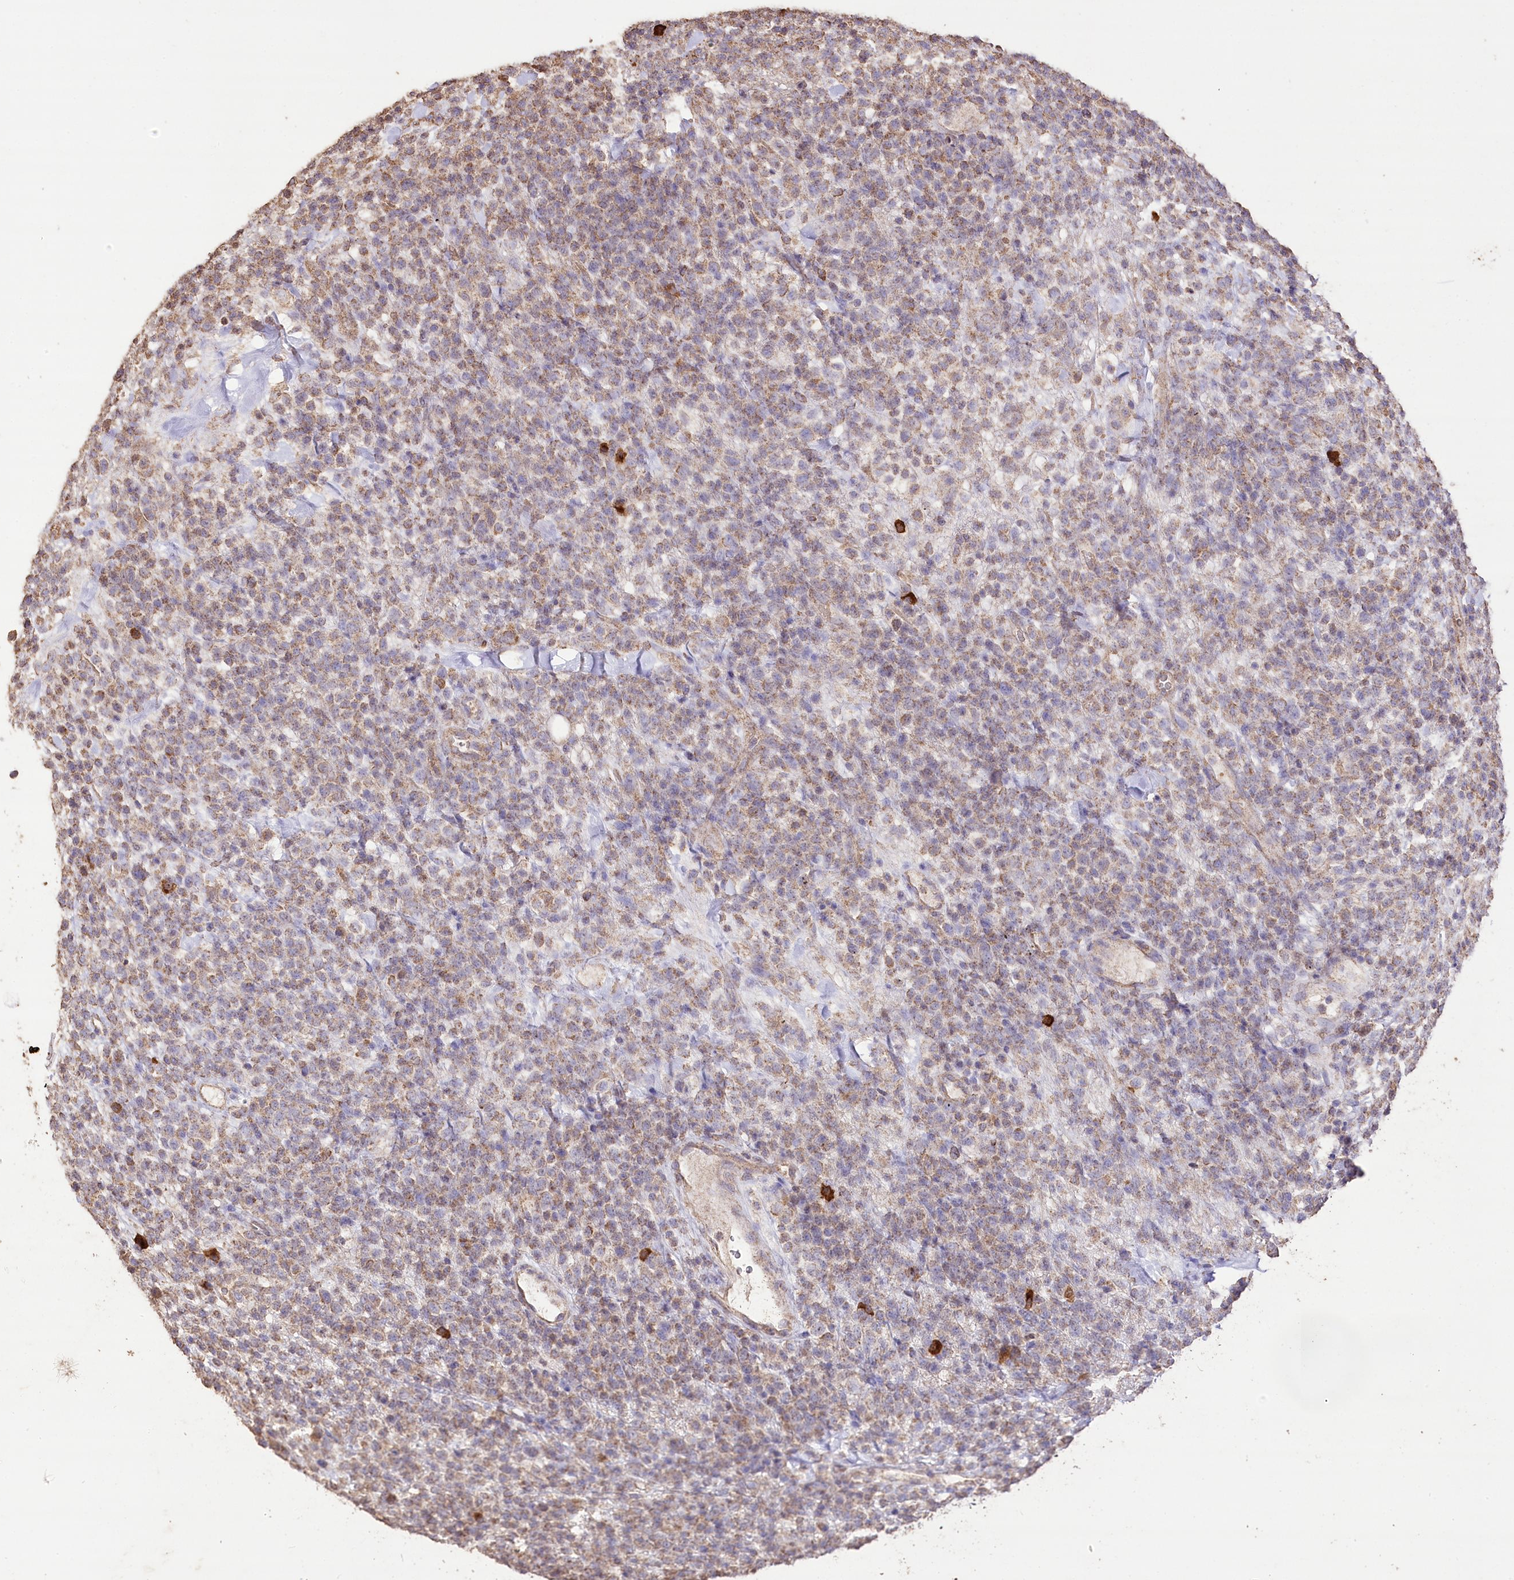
{"staining": {"intensity": "weak", "quantity": ">75%", "location": "cytoplasmic/membranous"}, "tissue": "lymphoma", "cell_type": "Tumor cells", "image_type": "cancer", "snomed": [{"axis": "morphology", "description": "Malignant lymphoma, non-Hodgkin's type, High grade"}, {"axis": "topography", "description": "Colon"}], "caption": "This micrograph demonstrates IHC staining of high-grade malignant lymphoma, non-Hodgkin's type, with low weak cytoplasmic/membranous staining in about >75% of tumor cells.", "gene": "IREB2", "patient": {"sex": "female", "age": 53}}